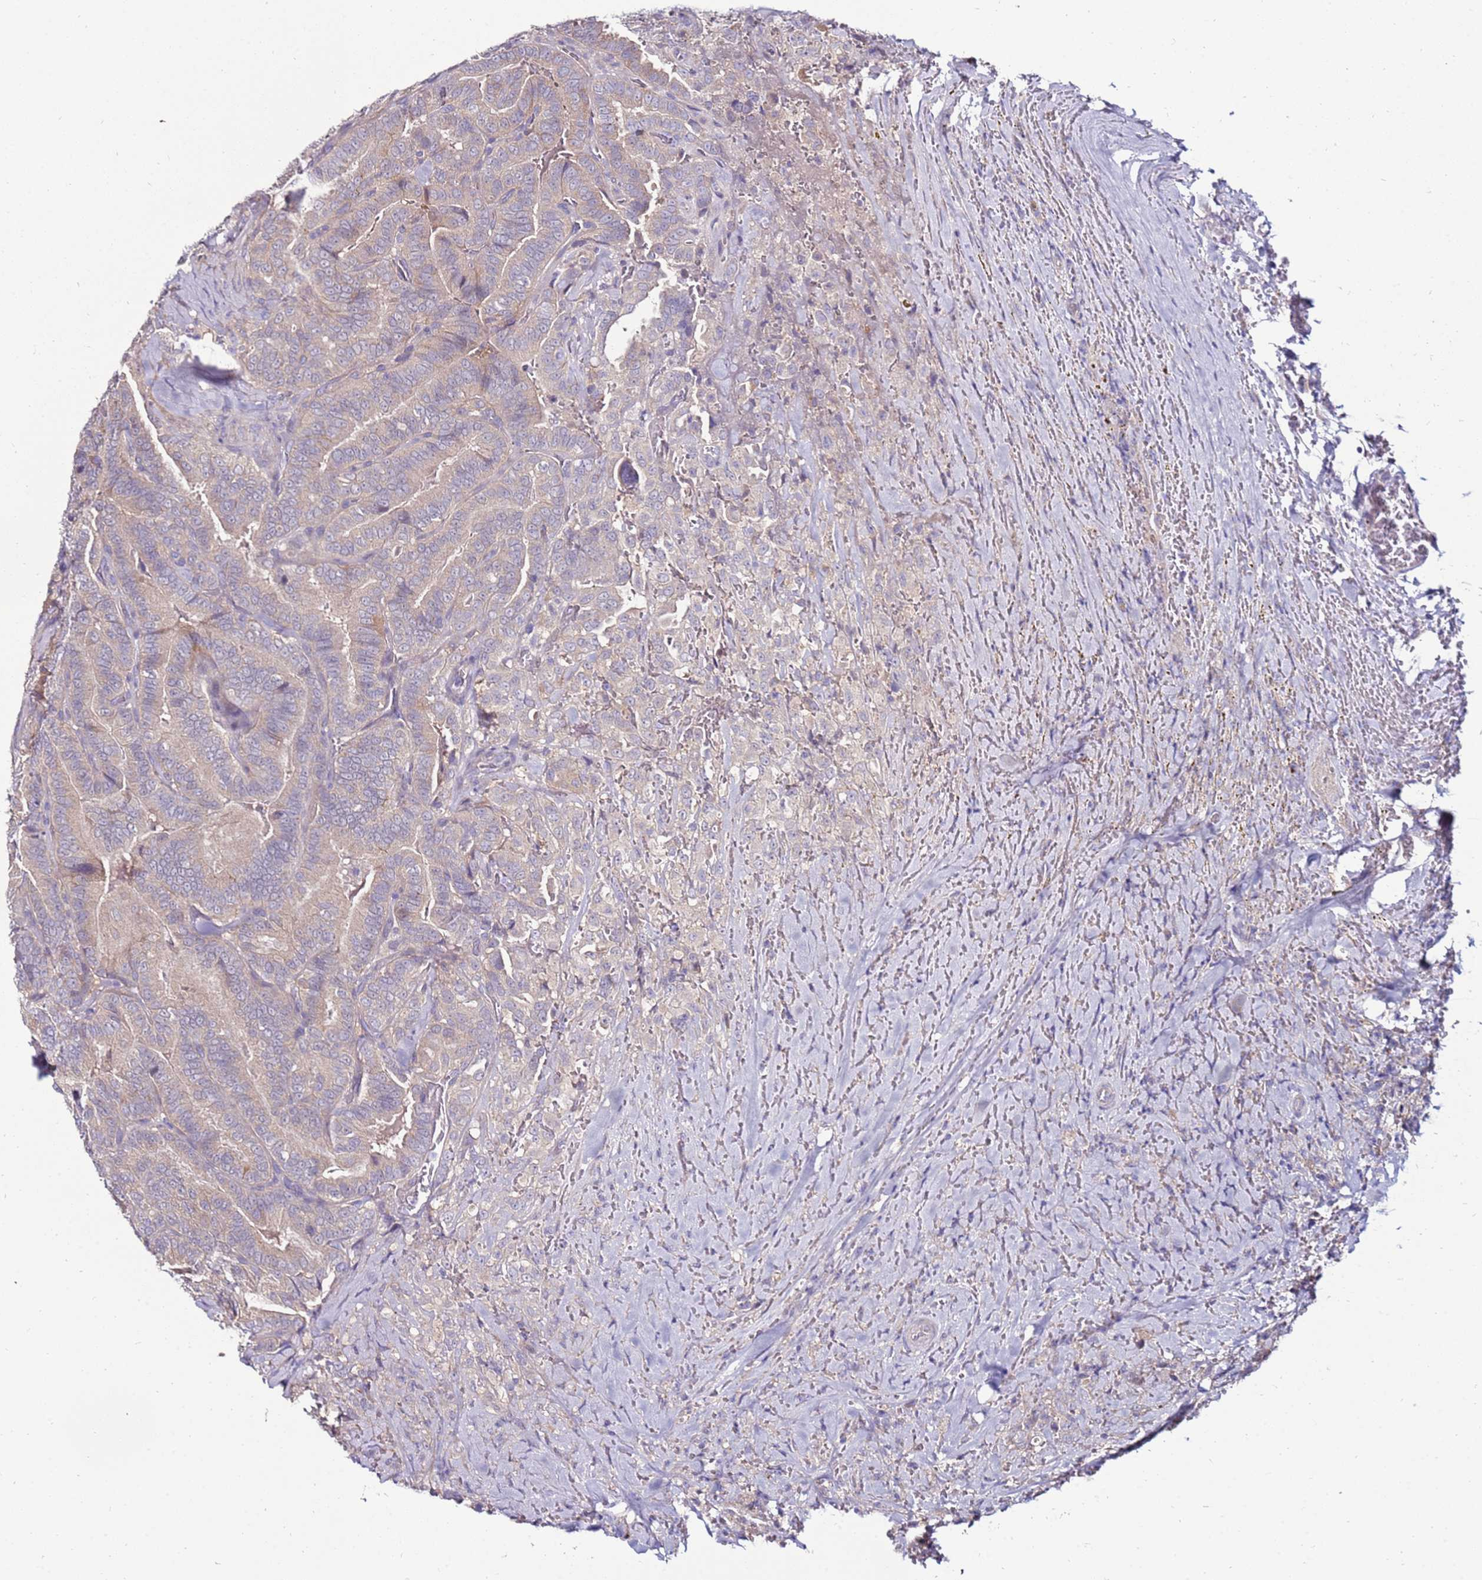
{"staining": {"intensity": "weak", "quantity": "25%-75%", "location": "cytoplasmic/membranous"}, "tissue": "thyroid cancer", "cell_type": "Tumor cells", "image_type": "cancer", "snomed": [{"axis": "morphology", "description": "Papillary adenocarcinoma, NOS"}, {"axis": "topography", "description": "Thyroid gland"}], "caption": "Immunohistochemical staining of human thyroid cancer displays low levels of weak cytoplasmic/membranous expression in approximately 25%-75% of tumor cells.", "gene": "GPN3", "patient": {"sex": "male", "age": 61}}